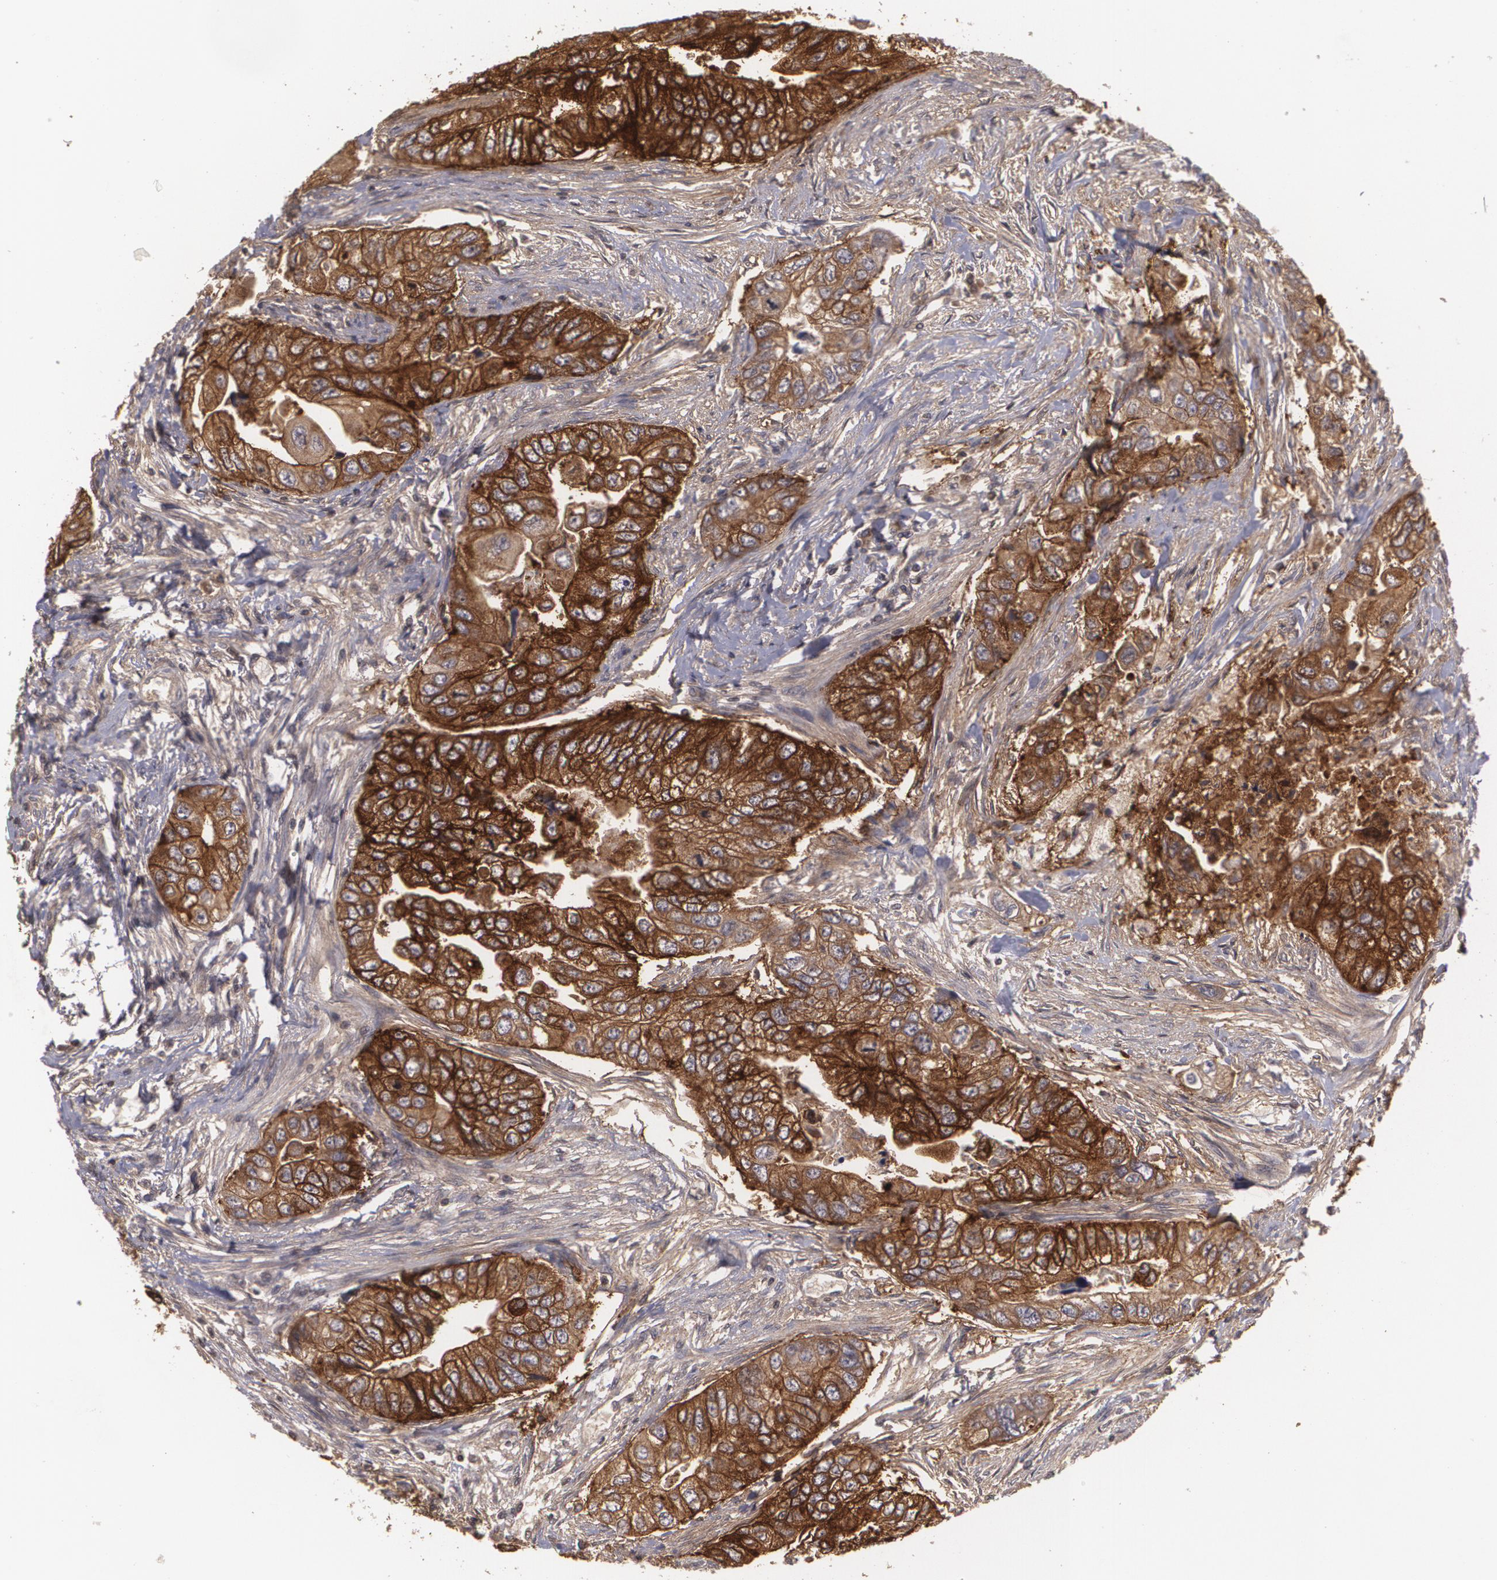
{"staining": {"intensity": "strong", "quantity": ">75%", "location": "cytoplasmic/membranous"}, "tissue": "colorectal cancer", "cell_type": "Tumor cells", "image_type": "cancer", "snomed": [{"axis": "morphology", "description": "Adenocarcinoma, NOS"}, {"axis": "topography", "description": "Colon"}], "caption": "Immunohistochemical staining of human adenocarcinoma (colorectal) shows strong cytoplasmic/membranous protein positivity in approximately >75% of tumor cells.", "gene": "HRAS", "patient": {"sex": "female", "age": 11}}